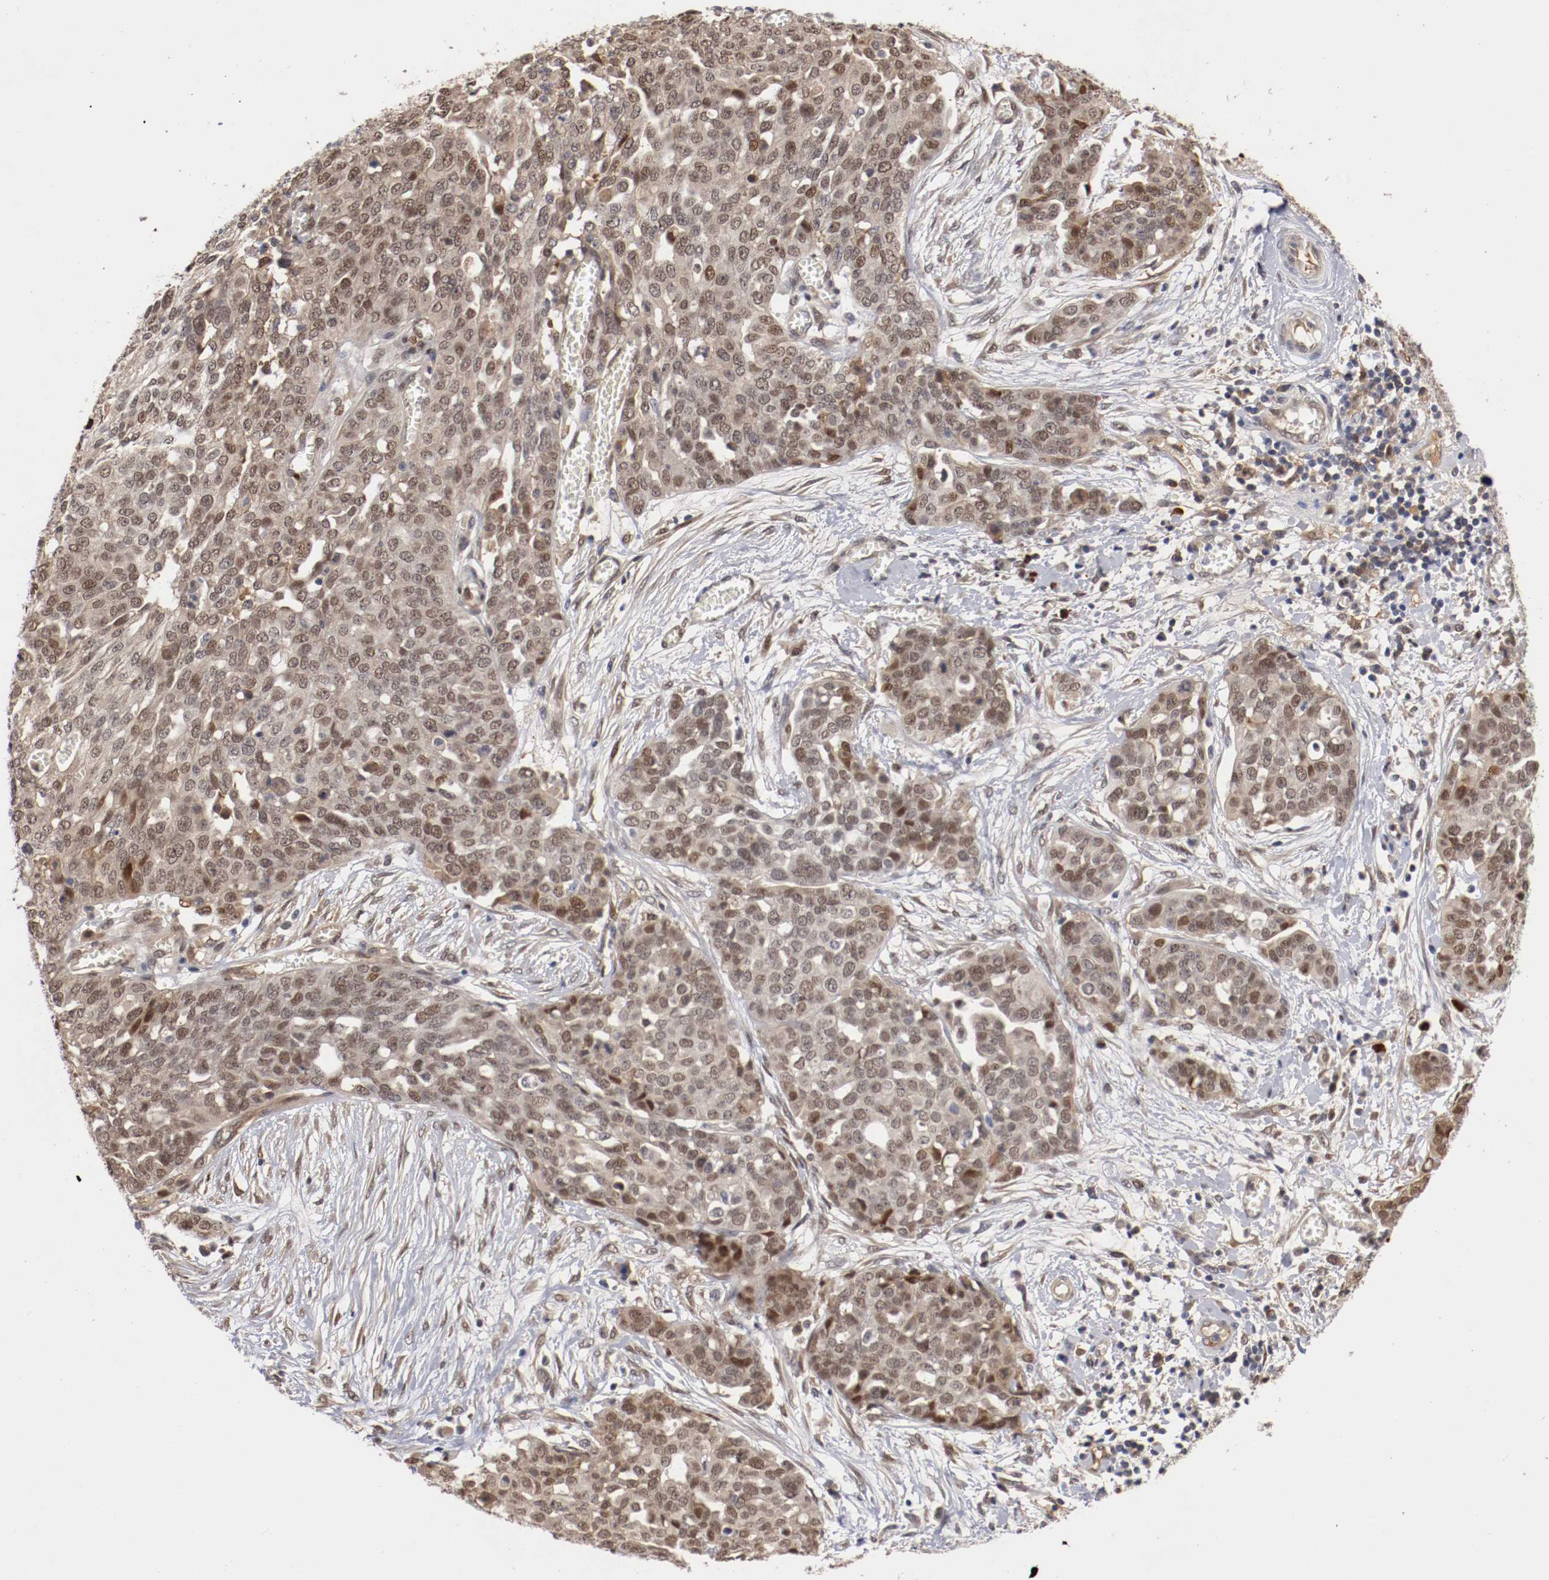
{"staining": {"intensity": "weak", "quantity": ">75%", "location": "nuclear"}, "tissue": "ovarian cancer", "cell_type": "Tumor cells", "image_type": "cancer", "snomed": [{"axis": "morphology", "description": "Cystadenocarcinoma, serous, NOS"}, {"axis": "topography", "description": "Soft tissue"}, {"axis": "topography", "description": "Ovary"}], "caption": "Protein staining of ovarian serous cystadenocarcinoma tissue shows weak nuclear staining in about >75% of tumor cells. (Brightfield microscopy of DAB IHC at high magnification).", "gene": "DNMT3B", "patient": {"sex": "female", "age": 57}}